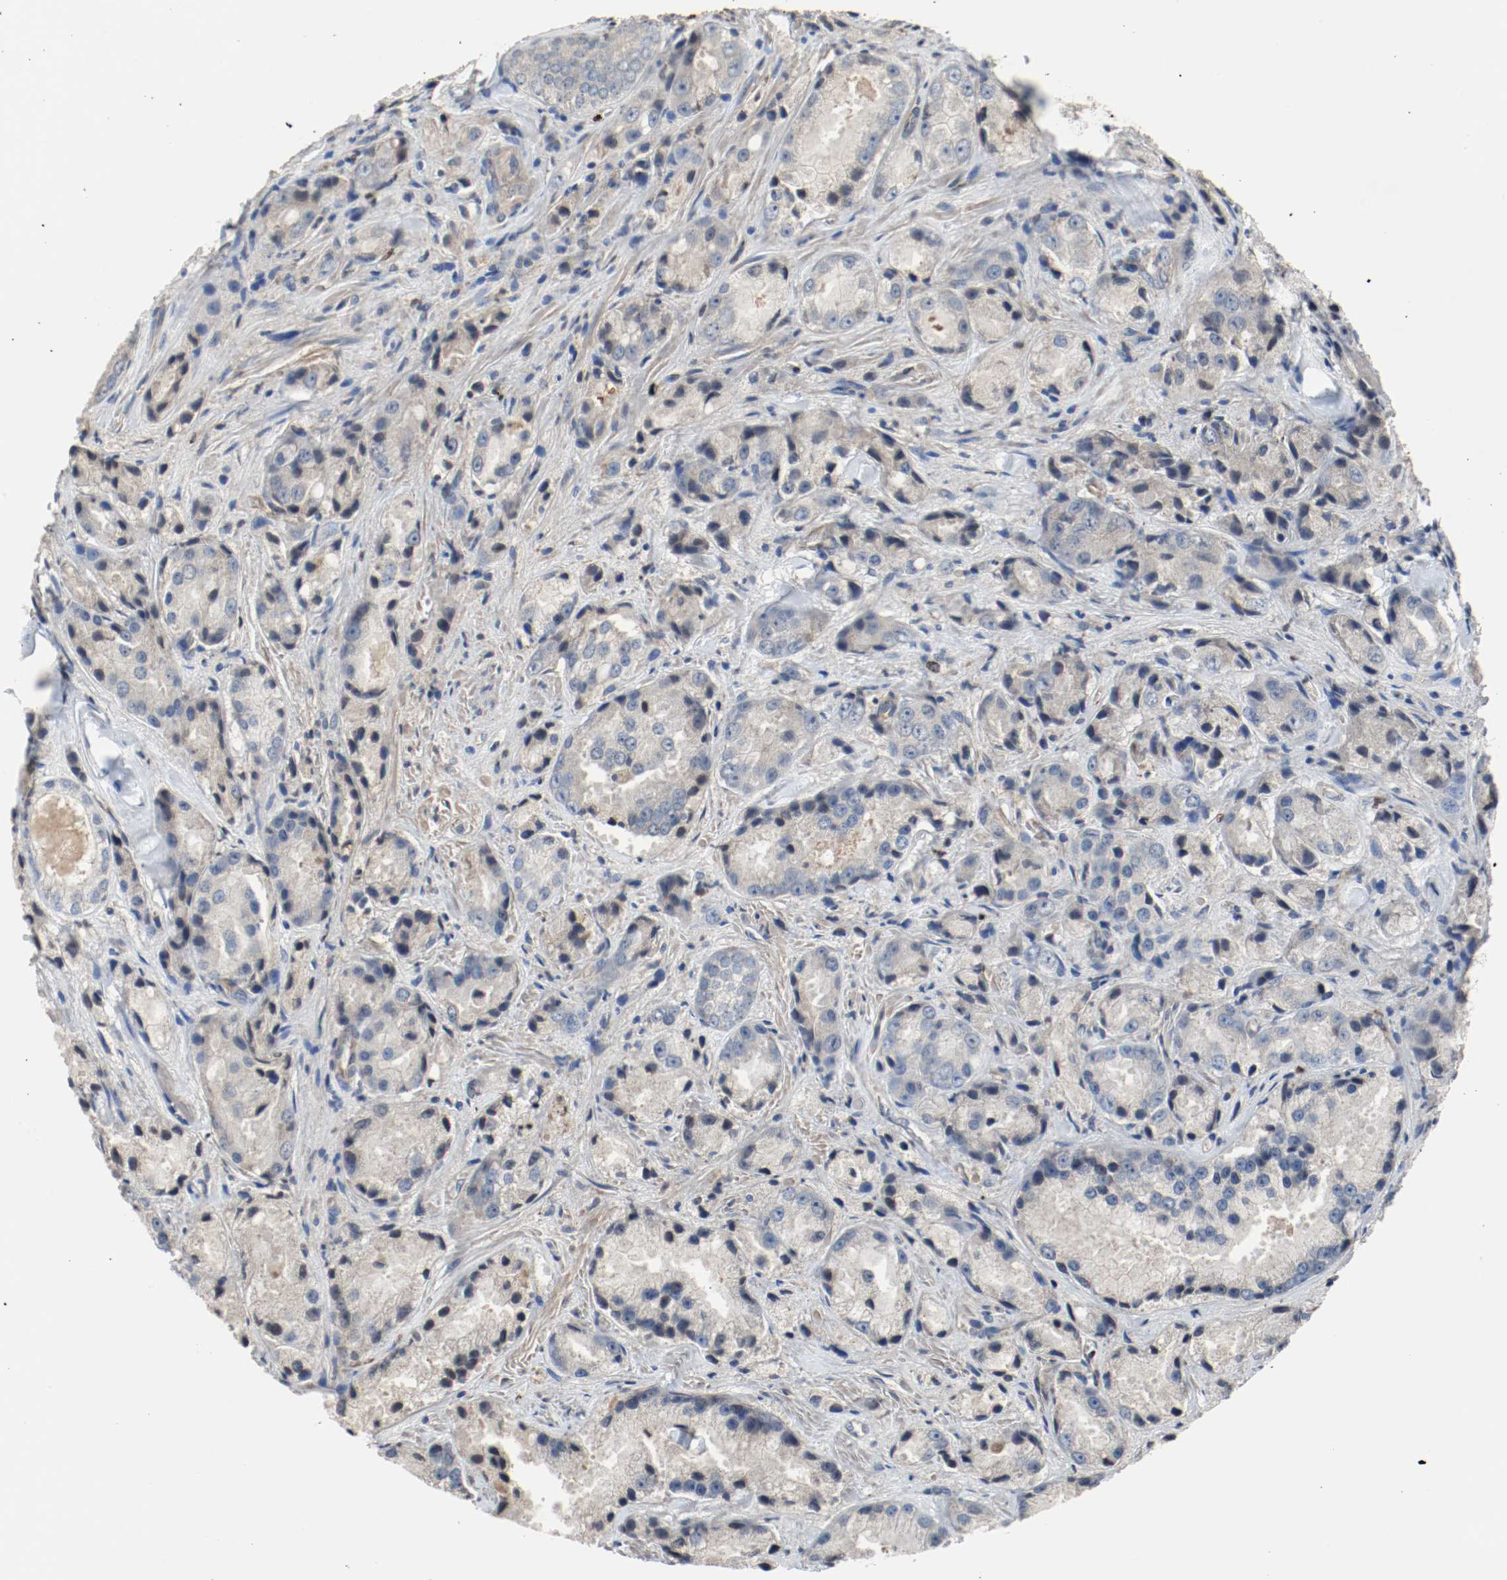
{"staining": {"intensity": "negative", "quantity": "none", "location": "none"}, "tissue": "prostate cancer", "cell_type": "Tumor cells", "image_type": "cancer", "snomed": [{"axis": "morphology", "description": "Adenocarcinoma, Low grade"}, {"axis": "topography", "description": "Prostate"}], "caption": "Prostate cancer (adenocarcinoma (low-grade)) was stained to show a protein in brown. There is no significant expression in tumor cells.", "gene": "BLK", "patient": {"sex": "male", "age": 64}}